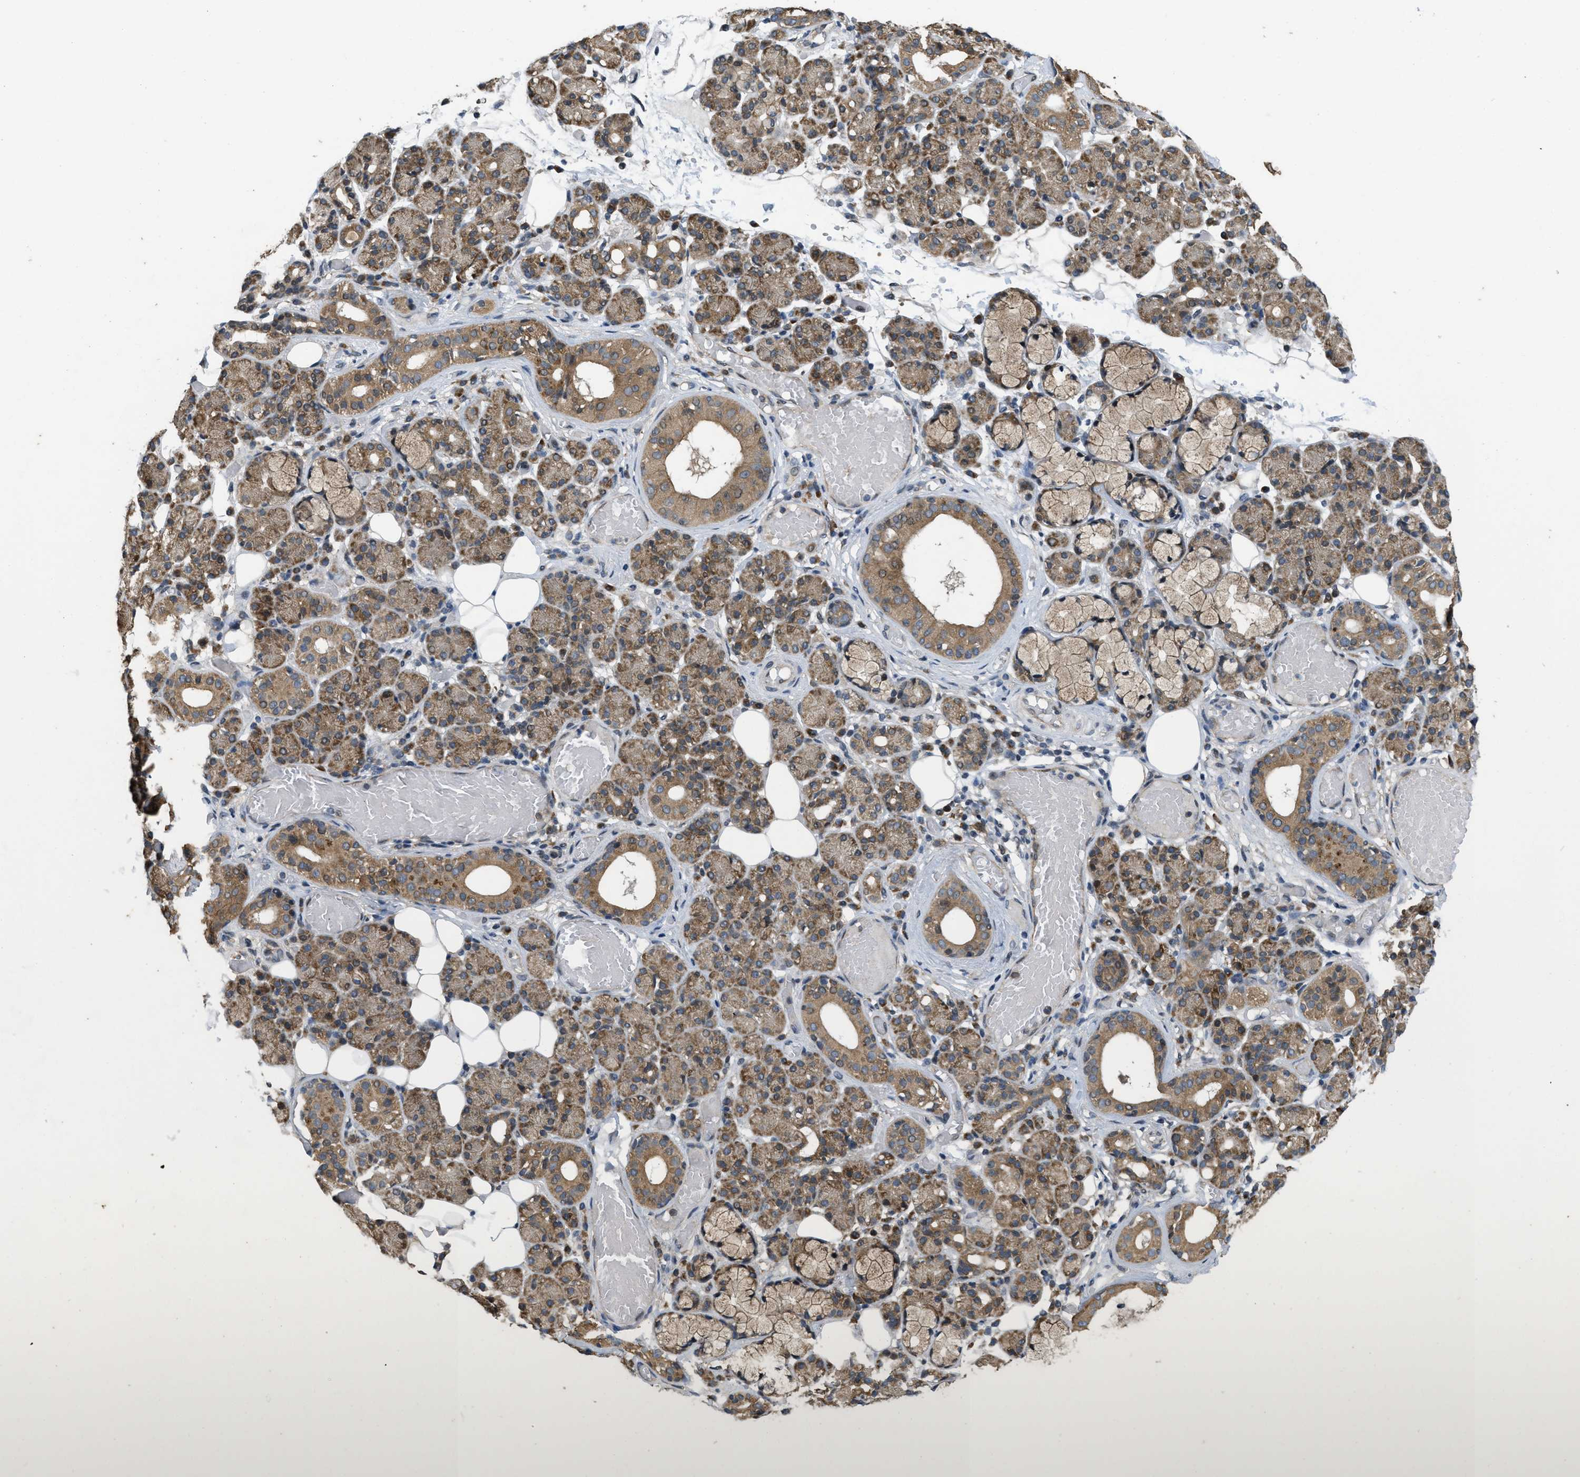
{"staining": {"intensity": "moderate", "quantity": ">75%", "location": "cytoplasmic/membranous"}, "tissue": "salivary gland", "cell_type": "Glandular cells", "image_type": "normal", "snomed": [{"axis": "morphology", "description": "Normal tissue, NOS"}, {"axis": "topography", "description": "Salivary gland"}], "caption": "Protein expression analysis of unremarkable salivary gland demonstrates moderate cytoplasmic/membranous positivity in approximately >75% of glandular cells.", "gene": "IFNLR1", "patient": {"sex": "male", "age": 63}}